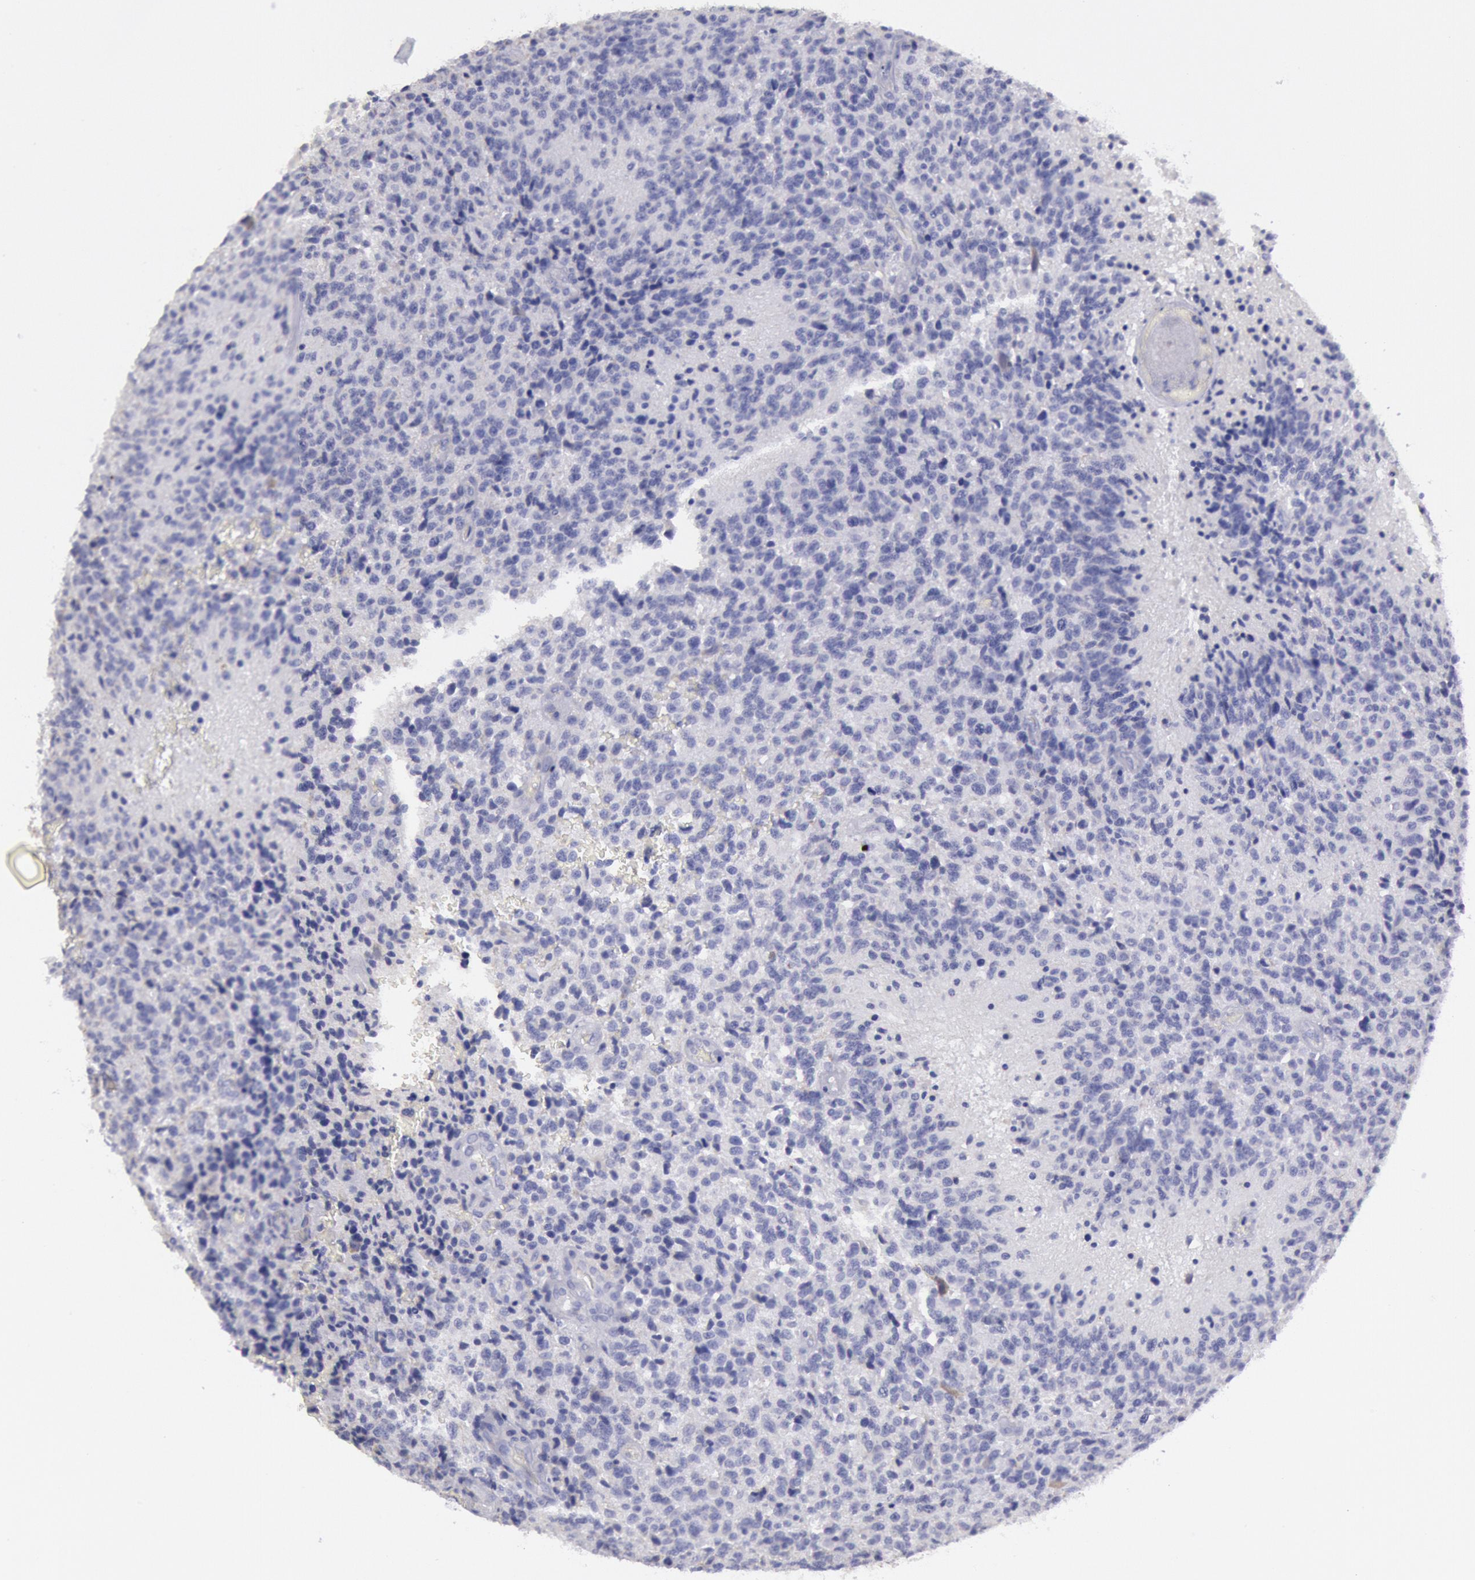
{"staining": {"intensity": "negative", "quantity": "none", "location": "none"}, "tissue": "glioma", "cell_type": "Tumor cells", "image_type": "cancer", "snomed": [{"axis": "morphology", "description": "Glioma, malignant, High grade"}, {"axis": "topography", "description": "Brain"}], "caption": "The histopathology image reveals no staining of tumor cells in malignant glioma (high-grade). (DAB immunohistochemistry (IHC) visualized using brightfield microscopy, high magnification).", "gene": "MYH7", "patient": {"sex": "male", "age": 36}}